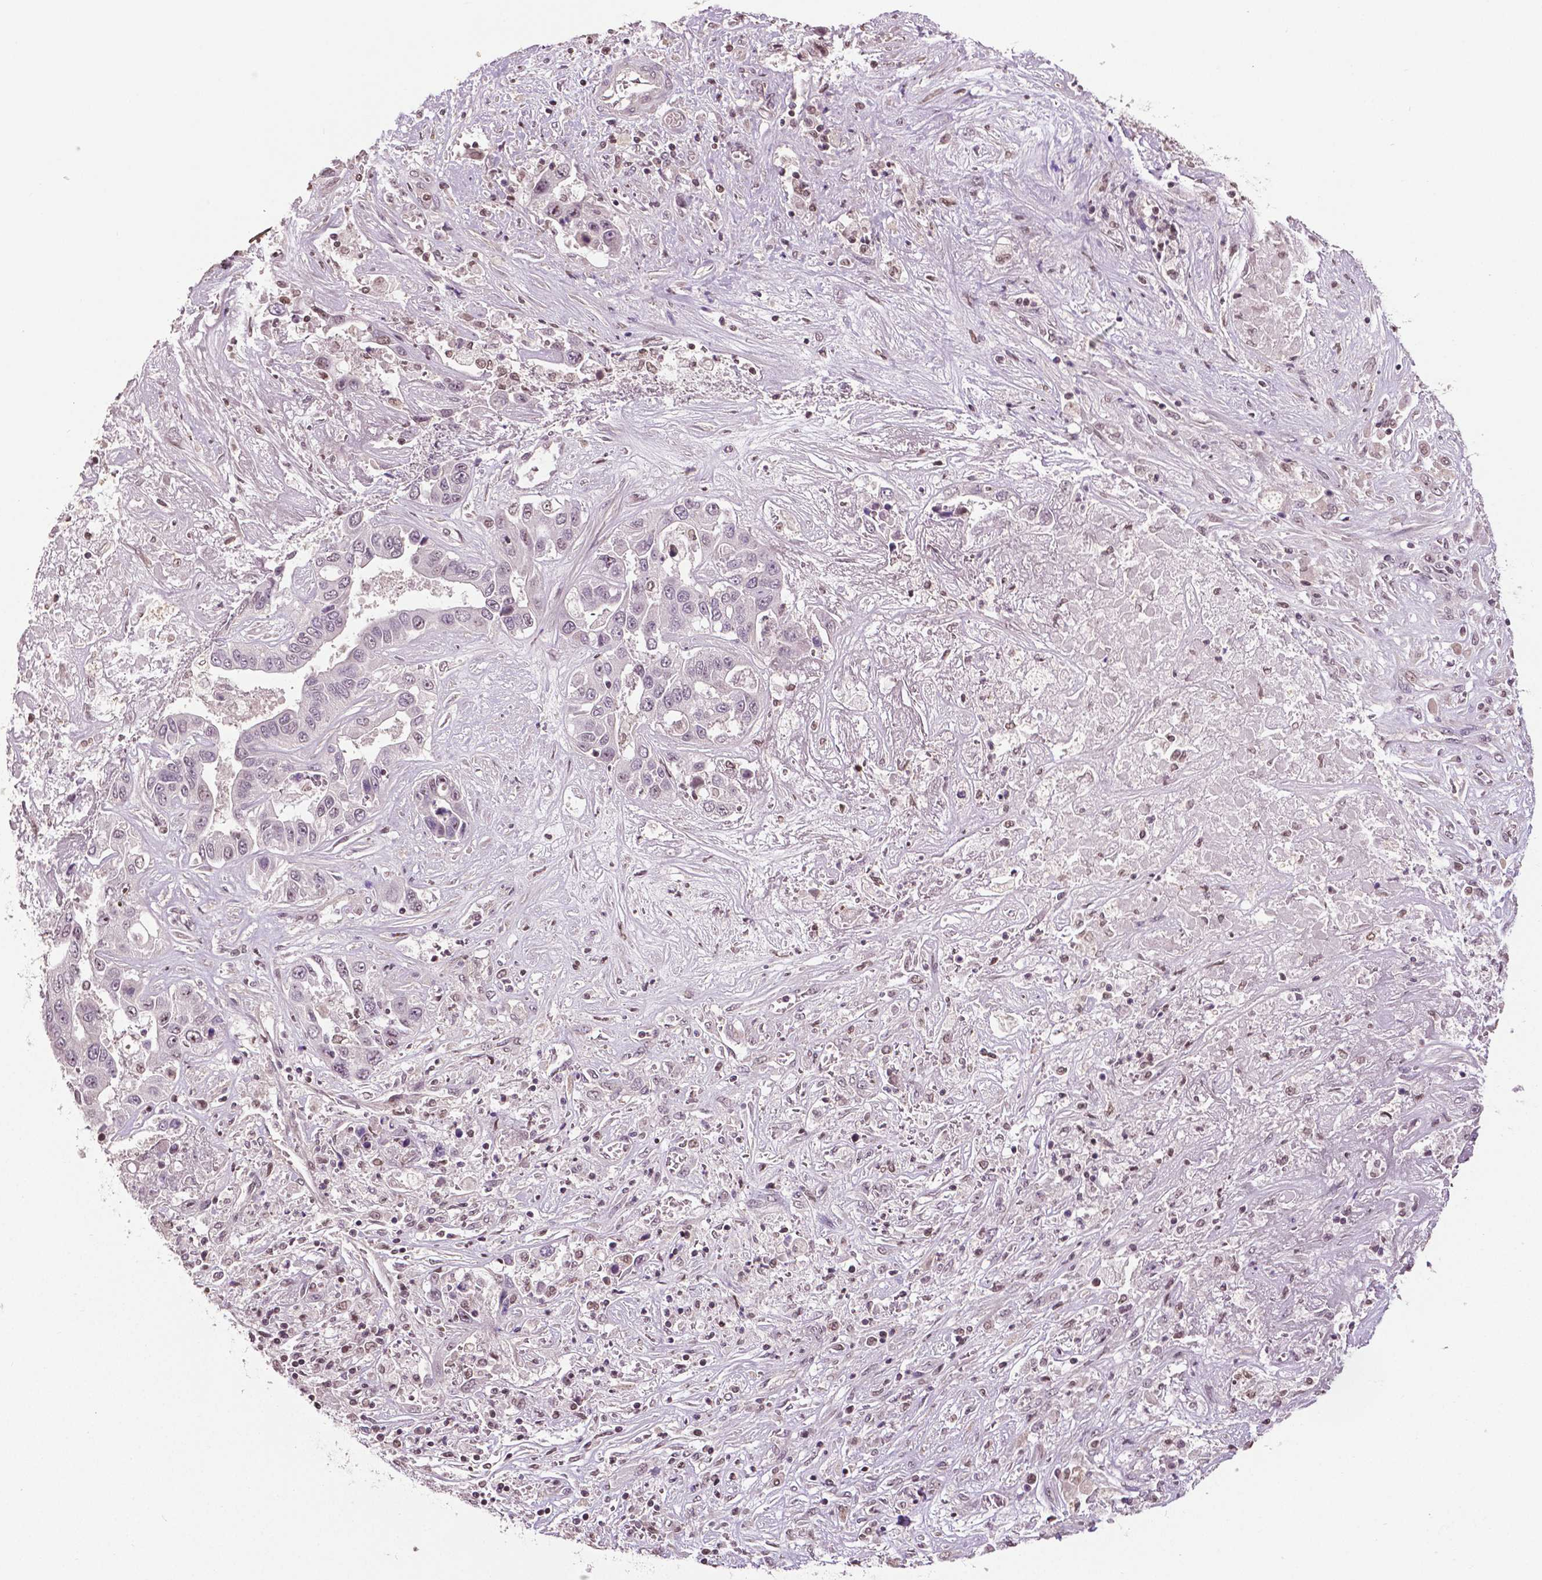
{"staining": {"intensity": "negative", "quantity": "none", "location": "none"}, "tissue": "liver cancer", "cell_type": "Tumor cells", "image_type": "cancer", "snomed": [{"axis": "morphology", "description": "Cholangiocarcinoma"}, {"axis": "topography", "description": "Liver"}], "caption": "Cholangiocarcinoma (liver) stained for a protein using immunohistochemistry (IHC) reveals no positivity tumor cells.", "gene": "DLX5", "patient": {"sex": "female", "age": 52}}